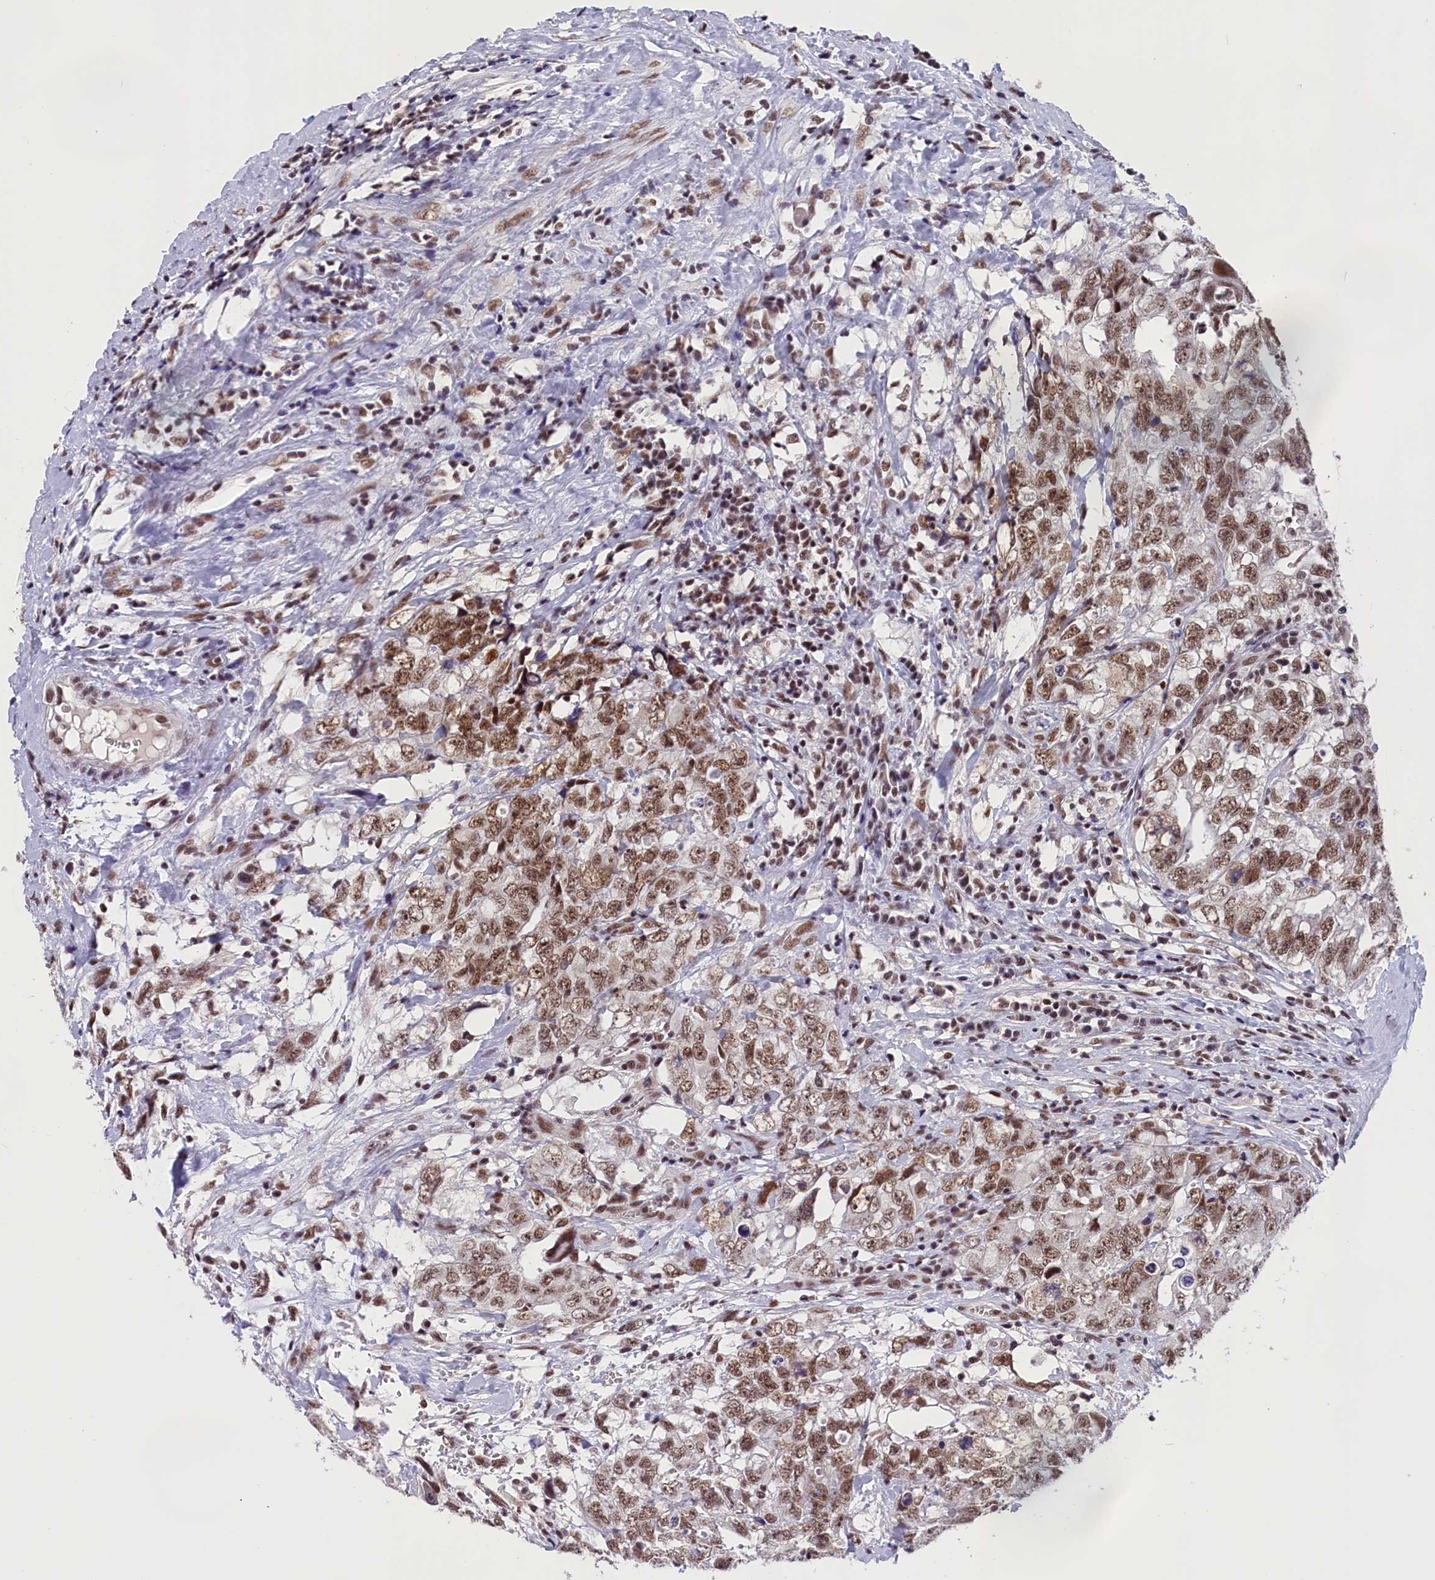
{"staining": {"intensity": "moderate", "quantity": ">75%", "location": "nuclear"}, "tissue": "testis cancer", "cell_type": "Tumor cells", "image_type": "cancer", "snomed": [{"axis": "morphology", "description": "Seminoma, NOS"}, {"axis": "morphology", "description": "Carcinoma, Embryonal, NOS"}, {"axis": "topography", "description": "Testis"}], "caption": "Testis cancer (embryonal carcinoma) stained with IHC demonstrates moderate nuclear positivity in about >75% of tumor cells.", "gene": "ZC3H4", "patient": {"sex": "male", "age": 29}}